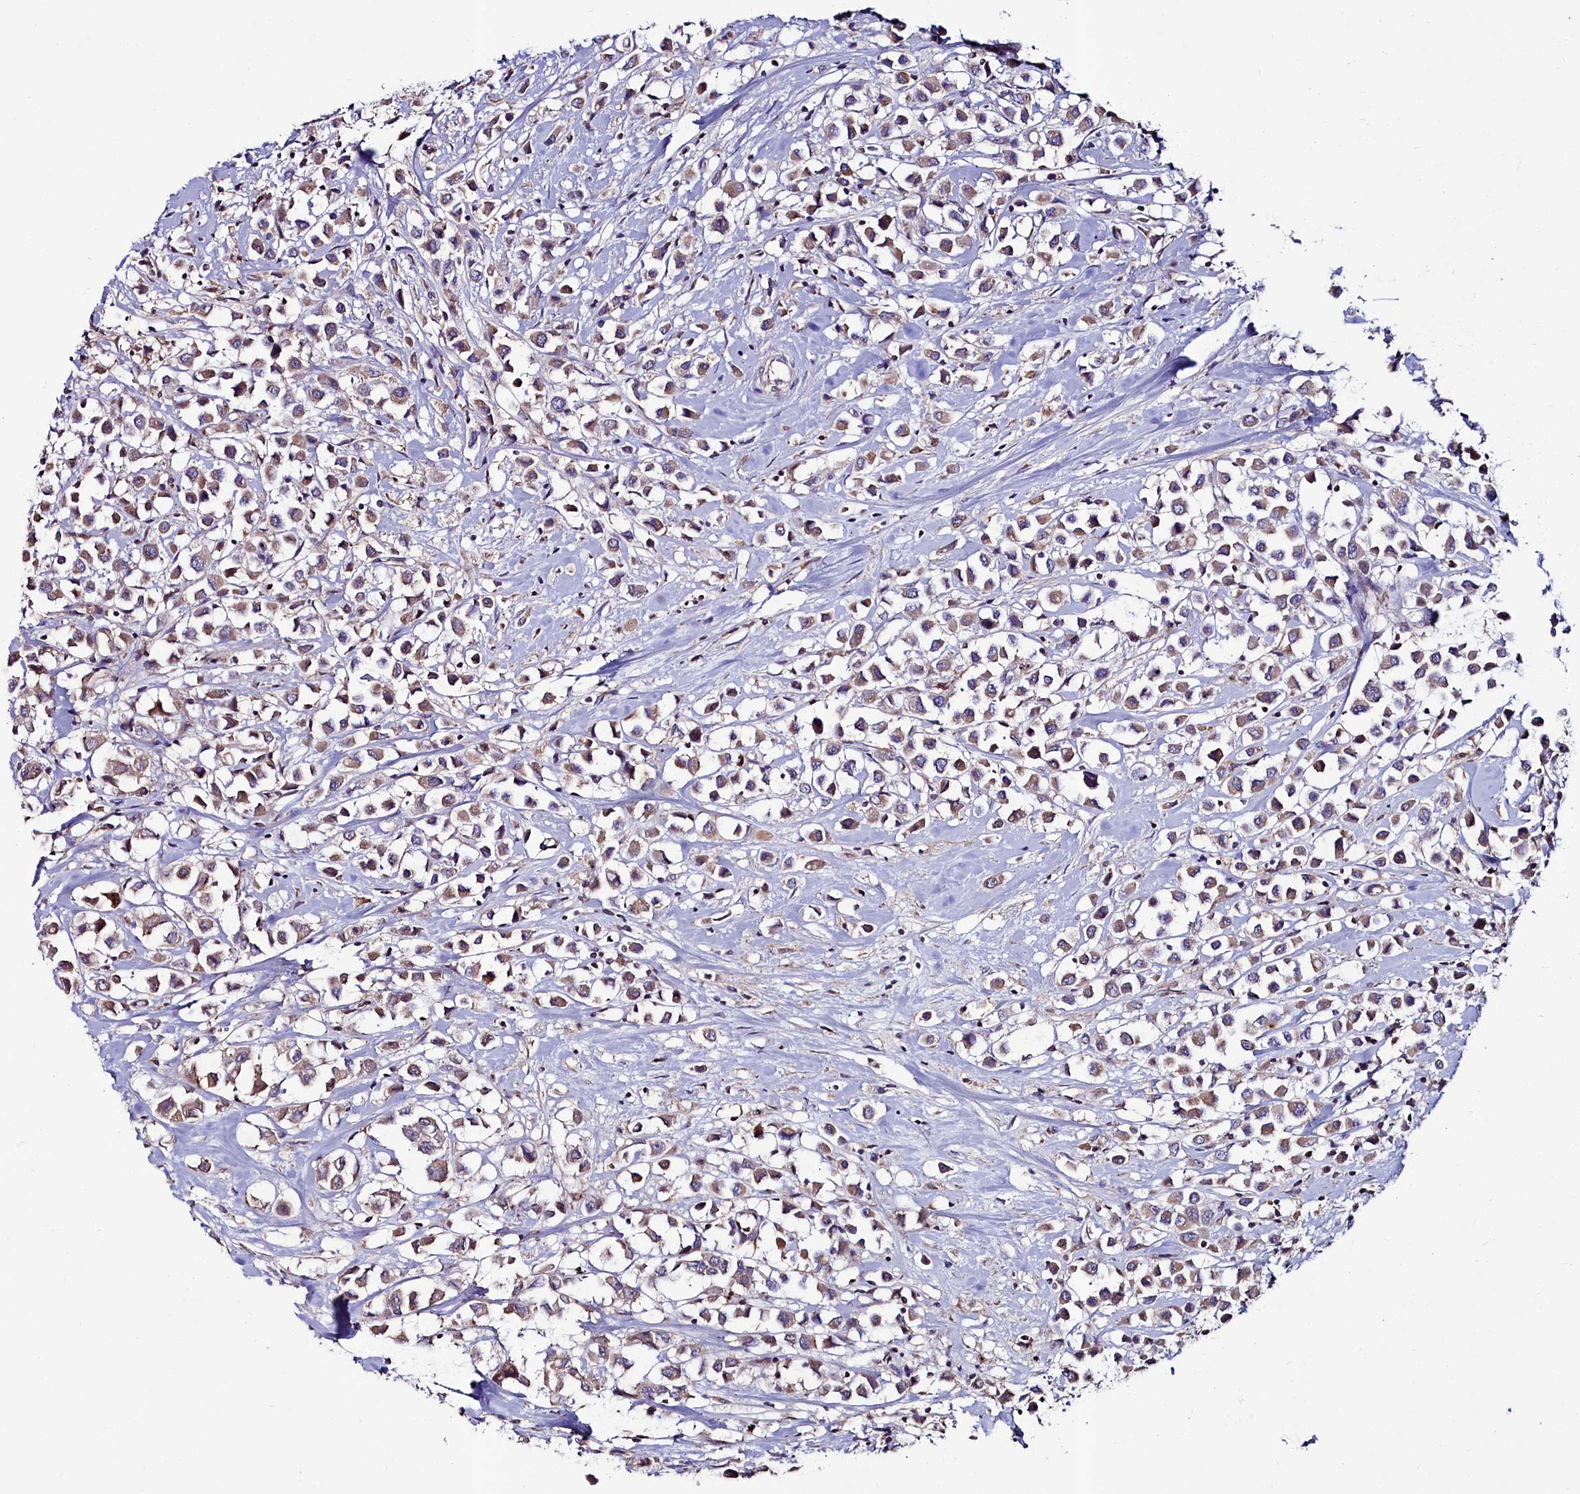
{"staining": {"intensity": "weak", "quantity": ">75%", "location": "cytoplasmic/membranous"}, "tissue": "breast cancer", "cell_type": "Tumor cells", "image_type": "cancer", "snomed": [{"axis": "morphology", "description": "Duct carcinoma"}, {"axis": "topography", "description": "Breast"}], "caption": "Immunohistochemistry (IHC) (DAB) staining of breast cancer (invasive ductal carcinoma) demonstrates weak cytoplasmic/membranous protein expression in approximately >75% of tumor cells.", "gene": "AMBRA1", "patient": {"sex": "female", "age": 61}}